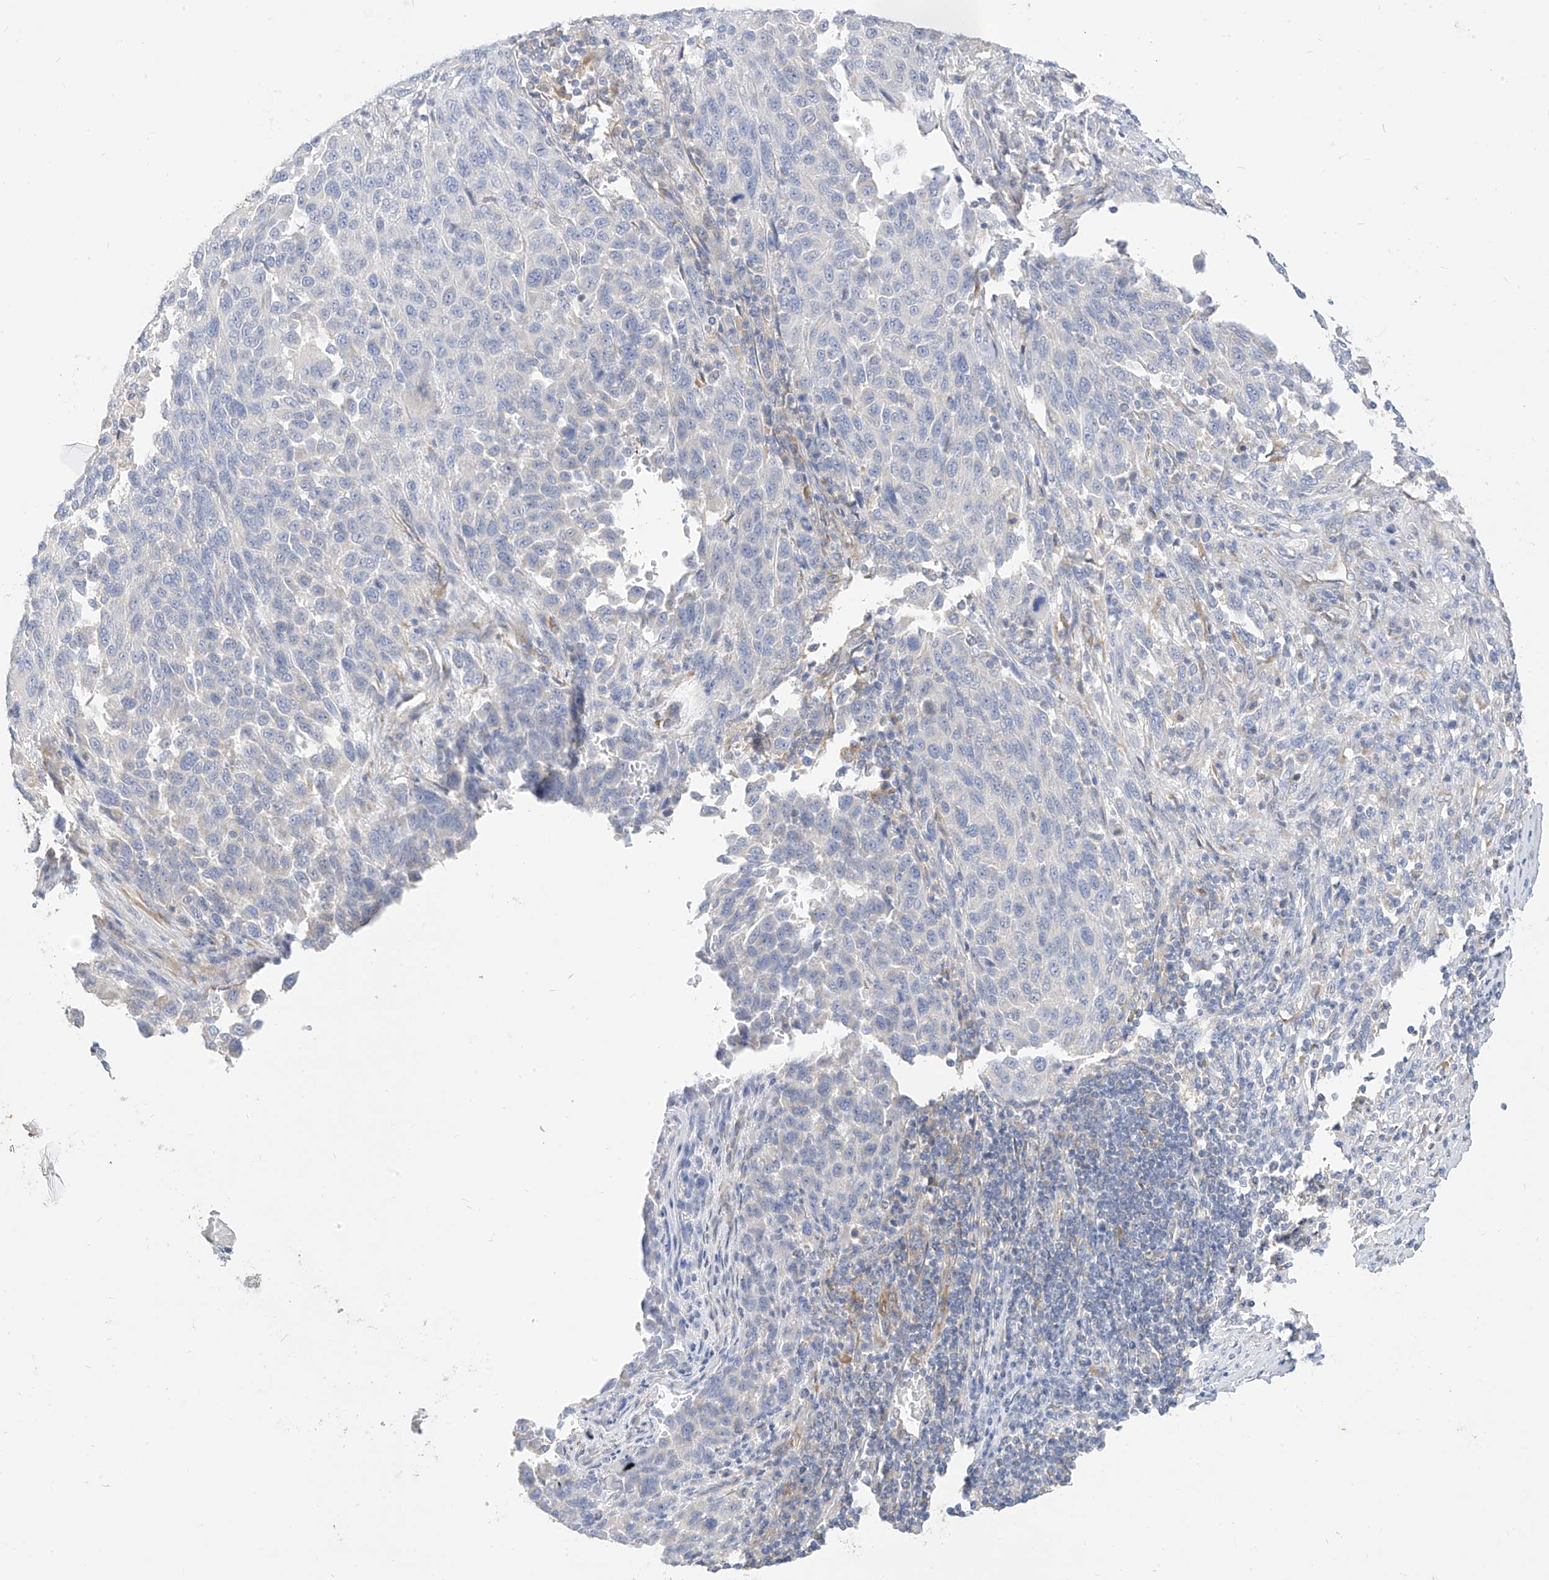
{"staining": {"intensity": "negative", "quantity": "none", "location": "none"}, "tissue": "melanoma", "cell_type": "Tumor cells", "image_type": "cancer", "snomed": [{"axis": "morphology", "description": "Malignant melanoma, Metastatic site"}, {"axis": "topography", "description": "Lymph node"}], "caption": "Tumor cells are negative for brown protein staining in malignant melanoma (metastatic site).", "gene": "RASA2", "patient": {"sex": "male", "age": 61}}